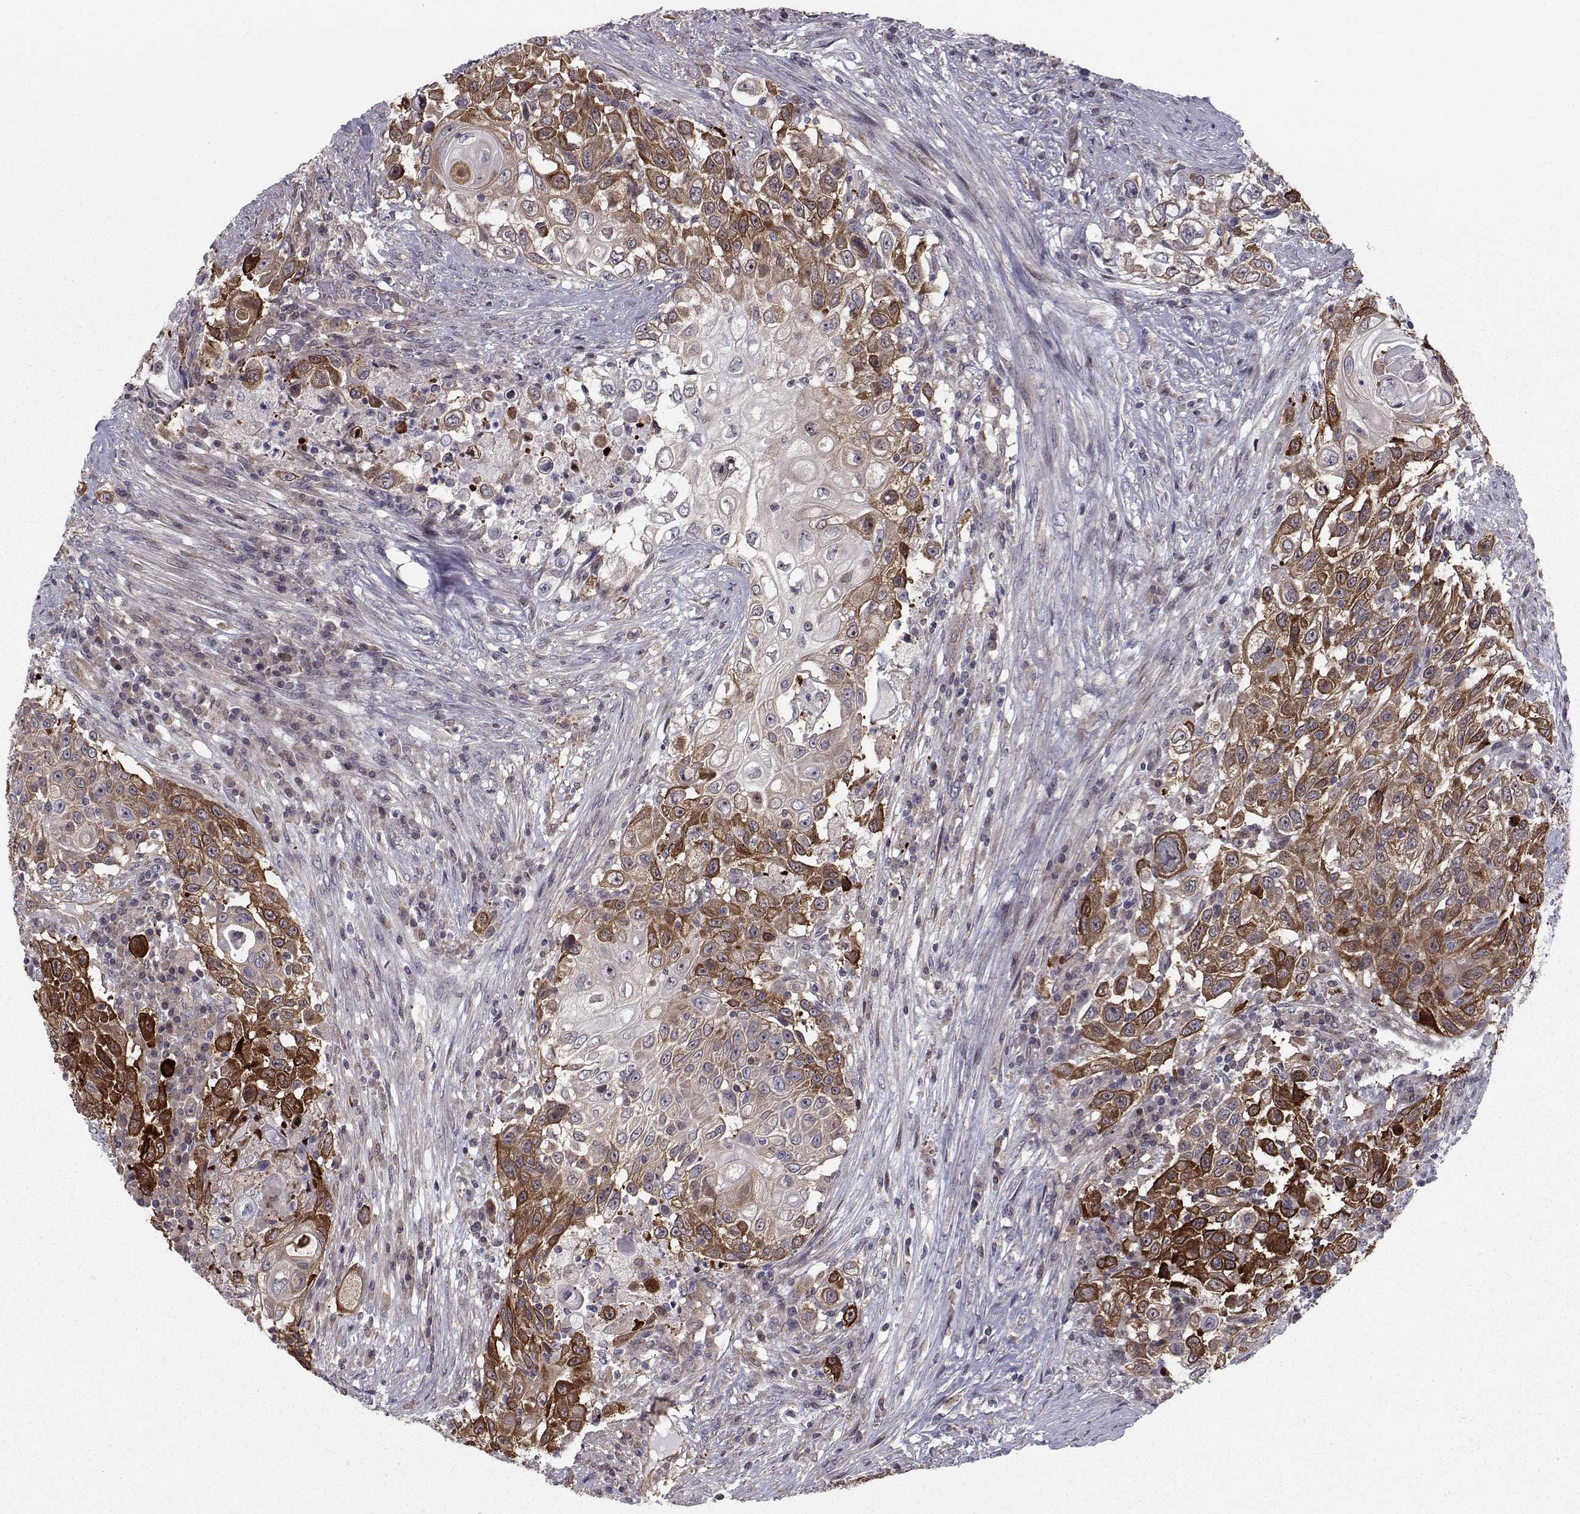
{"staining": {"intensity": "strong", "quantity": "25%-75%", "location": "cytoplasmic/membranous"}, "tissue": "urothelial cancer", "cell_type": "Tumor cells", "image_type": "cancer", "snomed": [{"axis": "morphology", "description": "Urothelial carcinoma, High grade"}, {"axis": "topography", "description": "Urinary bladder"}], "caption": "Urothelial cancer tissue shows strong cytoplasmic/membranous positivity in approximately 25%-75% of tumor cells", "gene": "HSP90AB1", "patient": {"sex": "female", "age": 56}}